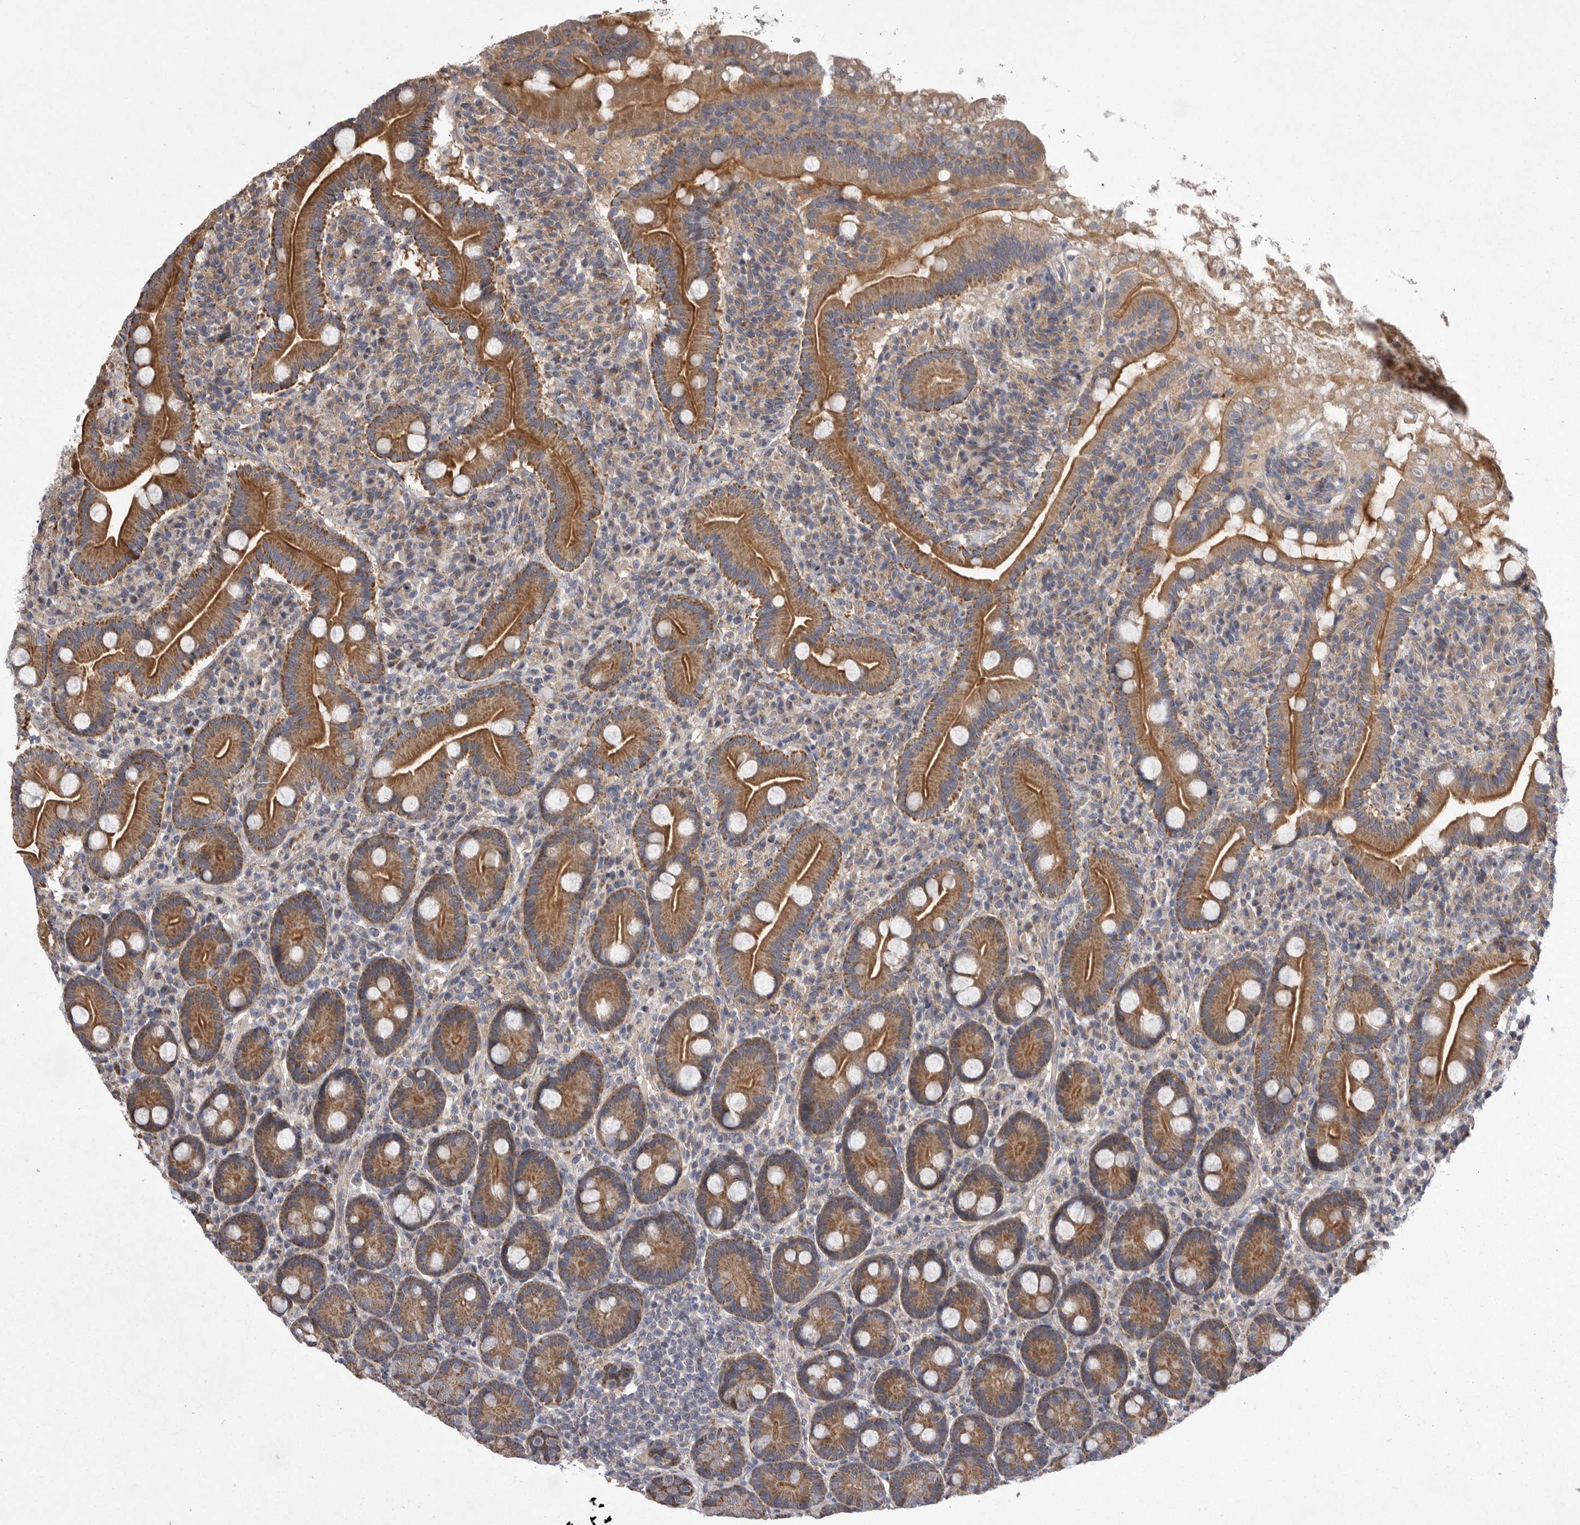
{"staining": {"intensity": "strong", "quantity": ">75%", "location": "cytoplasmic/membranous"}, "tissue": "duodenum", "cell_type": "Glandular cells", "image_type": "normal", "snomed": [{"axis": "morphology", "description": "Normal tissue, NOS"}, {"axis": "topography", "description": "Duodenum"}], "caption": "The histopathology image displays immunohistochemical staining of benign duodenum. There is strong cytoplasmic/membranous expression is appreciated in approximately >75% of glandular cells. Using DAB (brown) and hematoxylin (blue) stains, captured at high magnification using brightfield microscopy.", "gene": "CRP", "patient": {"sex": "male", "age": 35}}